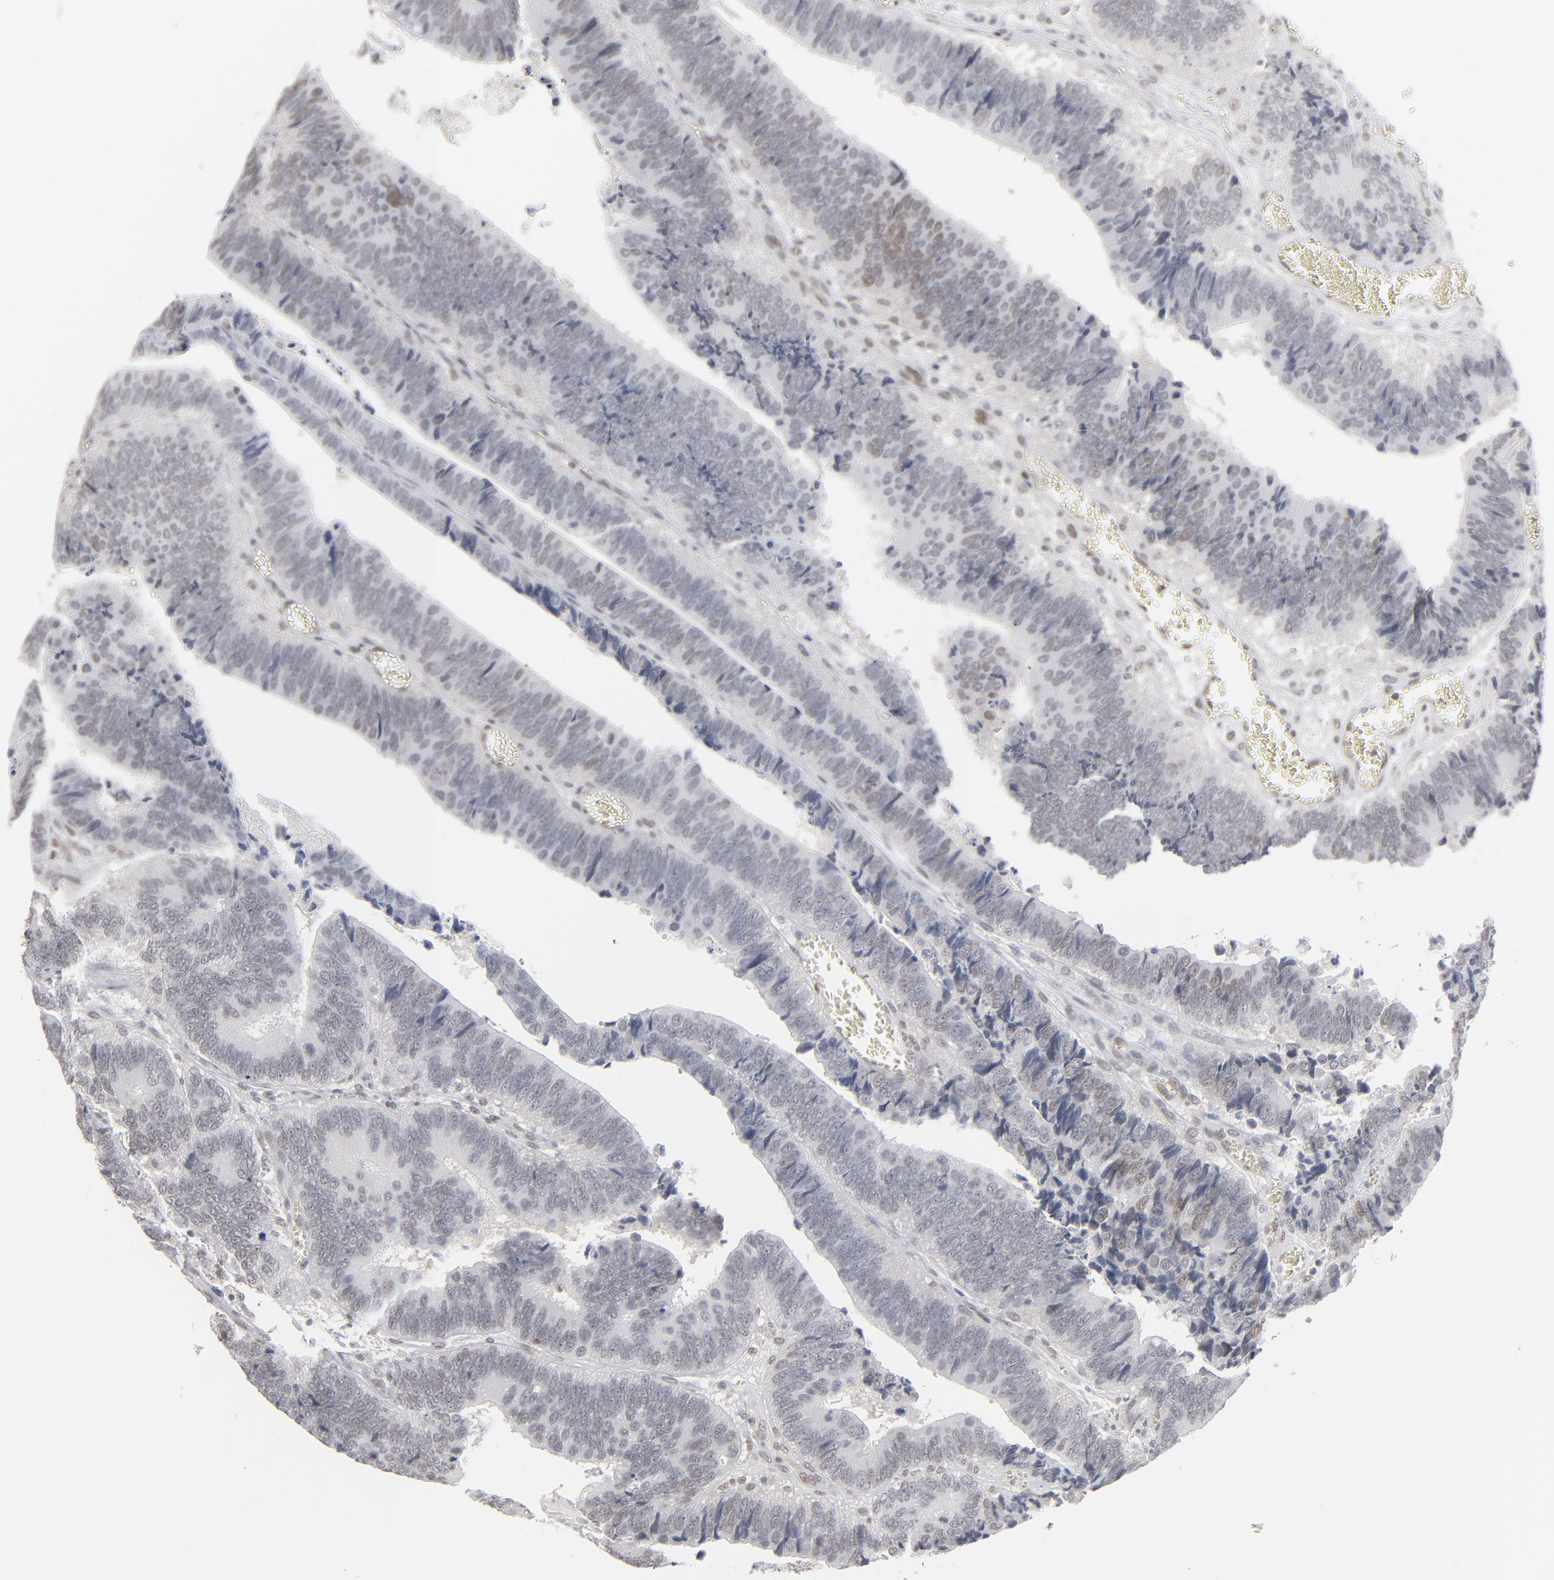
{"staining": {"intensity": "weak", "quantity": "<25%", "location": "nuclear"}, "tissue": "colorectal cancer", "cell_type": "Tumor cells", "image_type": "cancer", "snomed": [{"axis": "morphology", "description": "Adenocarcinoma, NOS"}, {"axis": "topography", "description": "Colon"}], "caption": "Immunohistochemistry (IHC) micrograph of neoplastic tissue: adenocarcinoma (colorectal) stained with DAB (3,3'-diaminobenzidine) demonstrates no significant protein positivity in tumor cells.", "gene": "IRF9", "patient": {"sex": "male", "age": 72}}